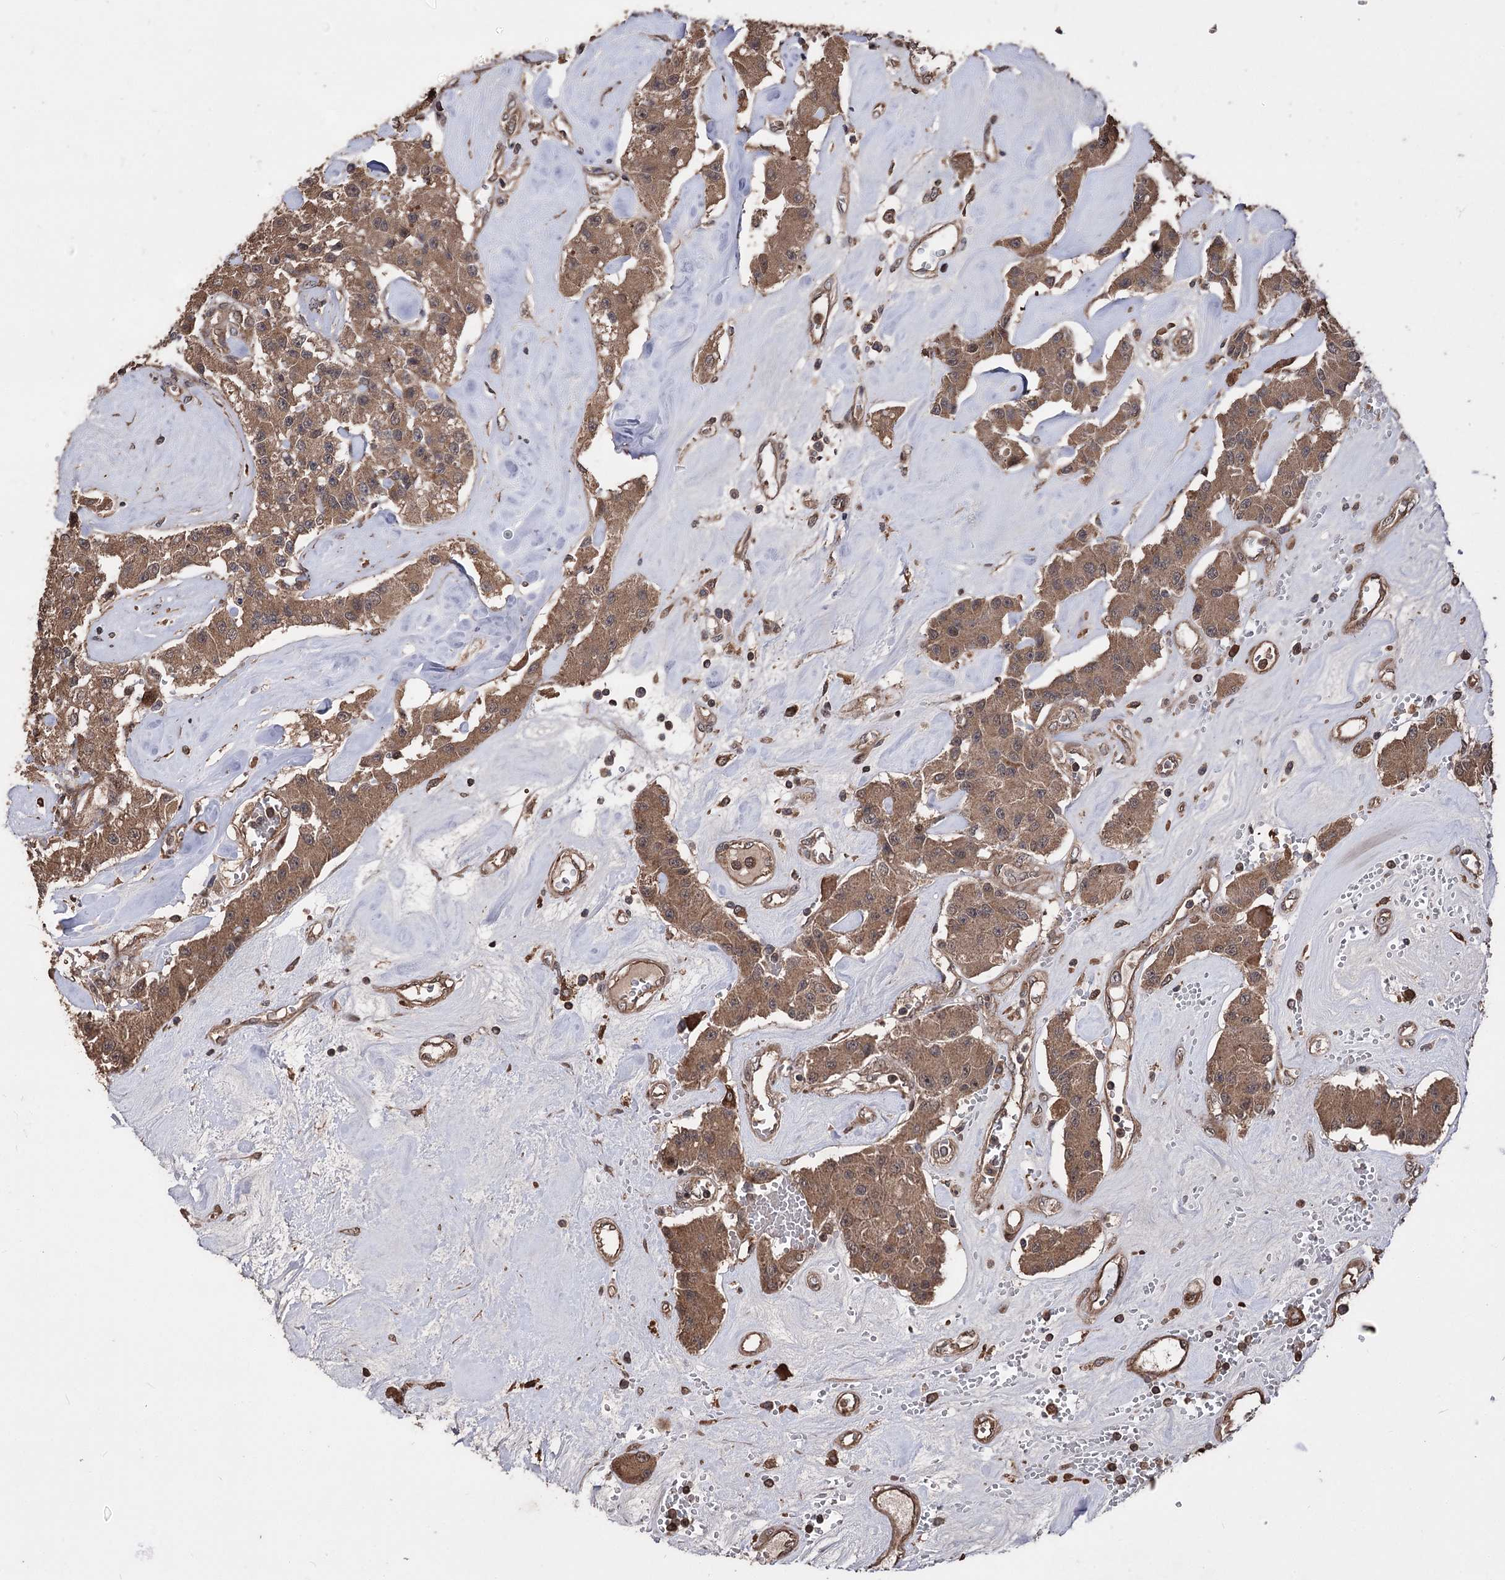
{"staining": {"intensity": "moderate", "quantity": ">75%", "location": "cytoplasmic/membranous"}, "tissue": "carcinoid", "cell_type": "Tumor cells", "image_type": "cancer", "snomed": [{"axis": "morphology", "description": "Carcinoid, malignant, NOS"}, {"axis": "topography", "description": "Pancreas"}], "caption": "IHC (DAB) staining of carcinoid exhibits moderate cytoplasmic/membranous protein positivity in about >75% of tumor cells.", "gene": "RASSF3", "patient": {"sex": "male", "age": 41}}